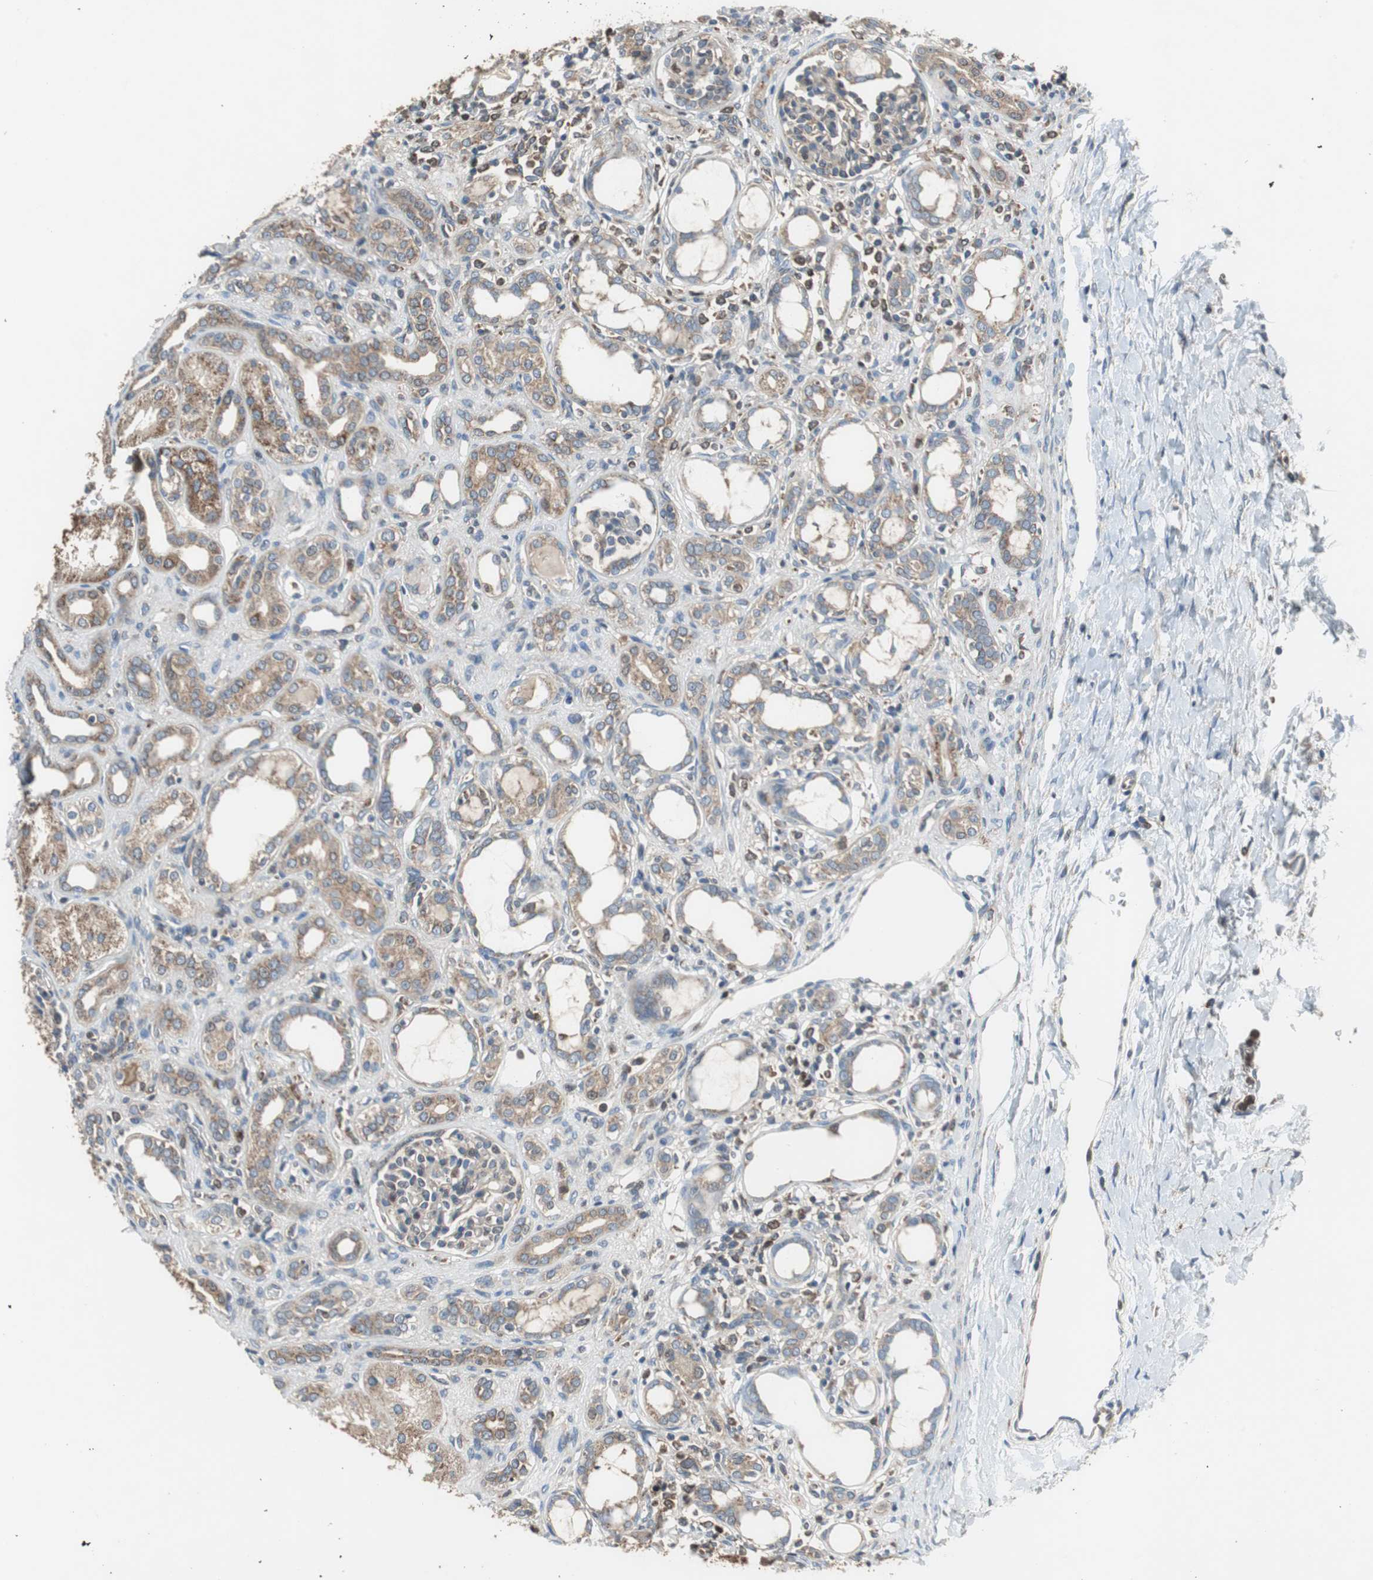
{"staining": {"intensity": "moderate", "quantity": "25%-75%", "location": "cytoplasmic/membranous,nuclear"}, "tissue": "kidney", "cell_type": "Cells in glomeruli", "image_type": "normal", "snomed": [{"axis": "morphology", "description": "Normal tissue, NOS"}, {"axis": "topography", "description": "Kidney"}], "caption": "High-magnification brightfield microscopy of benign kidney stained with DAB (brown) and counterstained with hematoxylin (blue). cells in glomeruli exhibit moderate cytoplasmic/membranous,nuclear expression is present in about25%-75% of cells.", "gene": "PI4KB", "patient": {"sex": "male", "age": 7}}